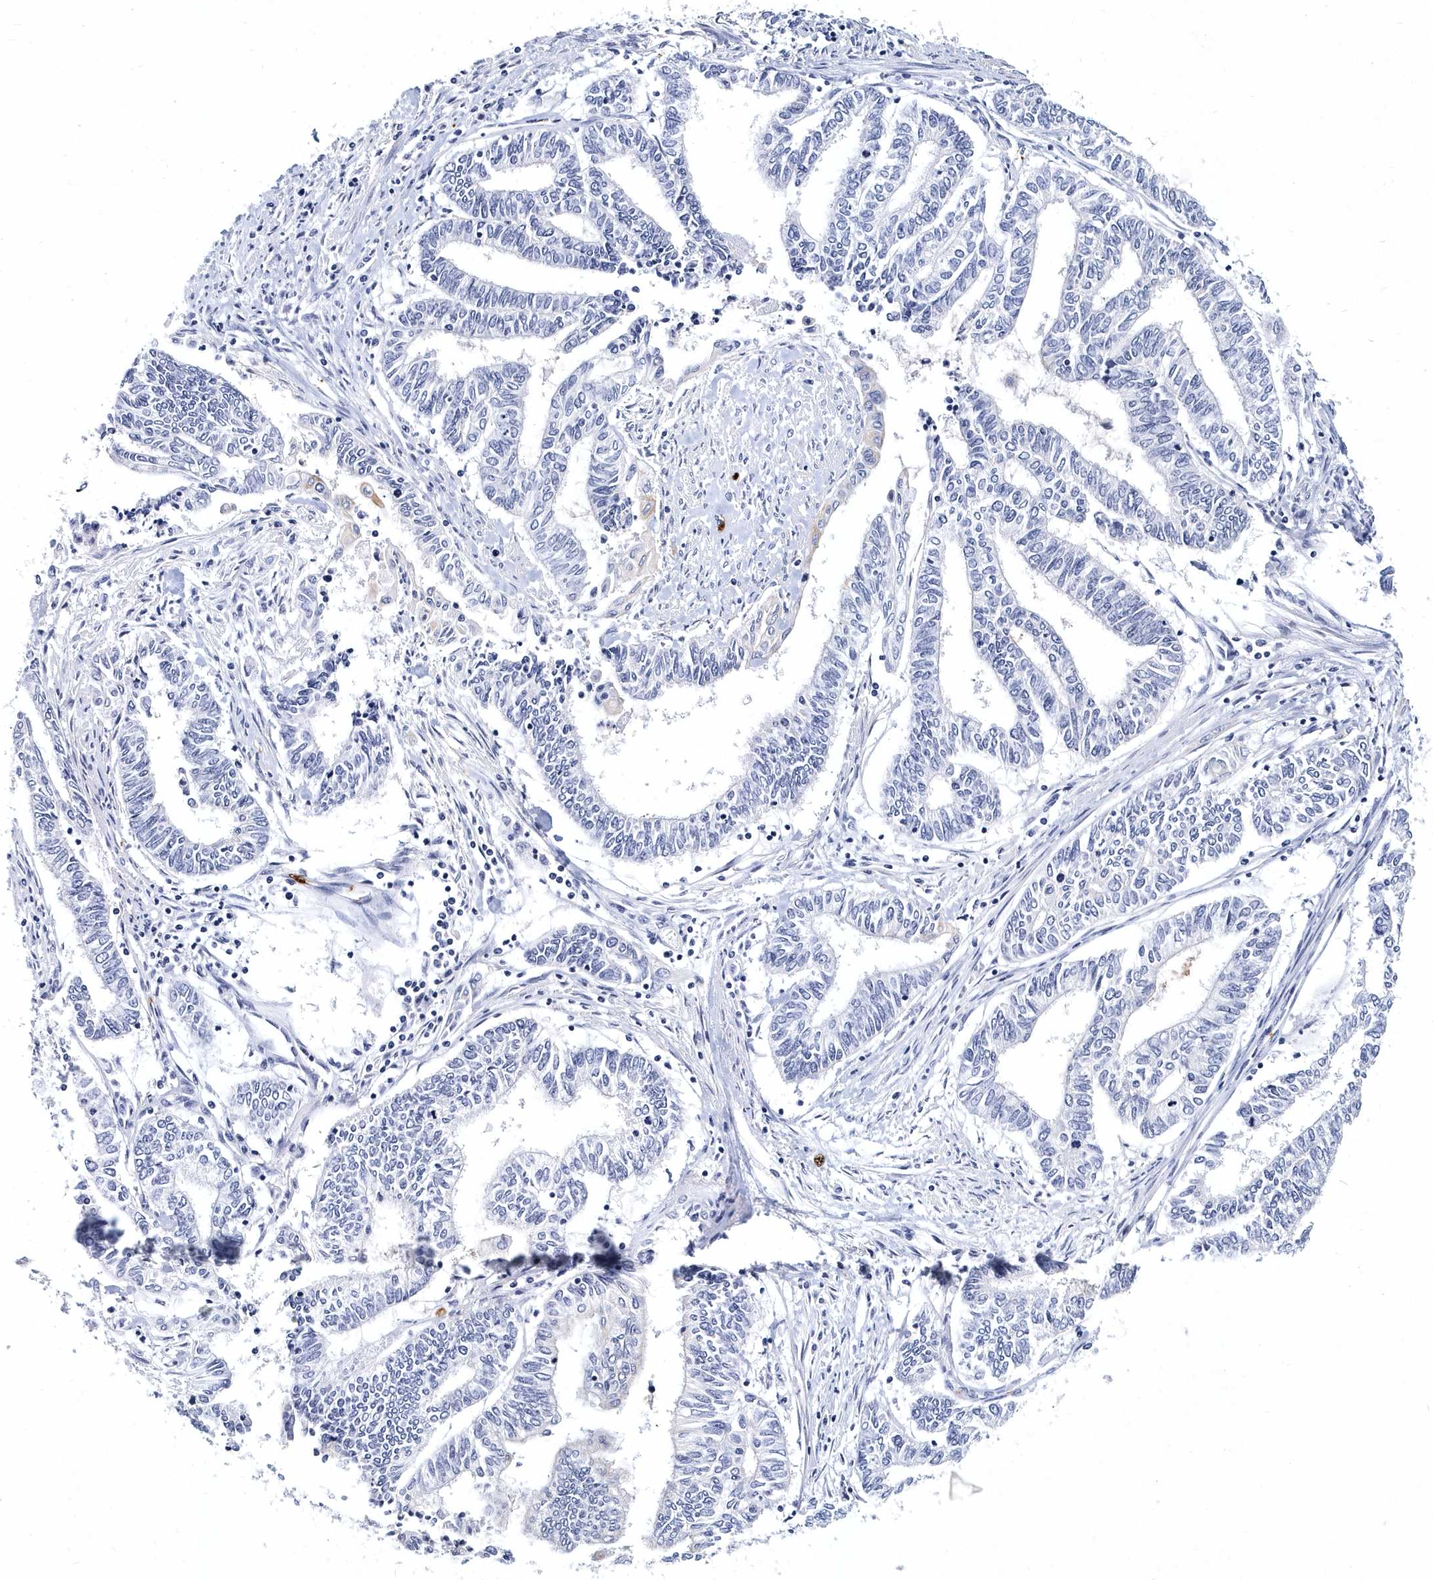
{"staining": {"intensity": "negative", "quantity": "none", "location": "none"}, "tissue": "endometrial cancer", "cell_type": "Tumor cells", "image_type": "cancer", "snomed": [{"axis": "morphology", "description": "Adenocarcinoma, NOS"}, {"axis": "topography", "description": "Uterus"}, {"axis": "topography", "description": "Endometrium"}], "caption": "The immunohistochemistry image has no significant staining in tumor cells of endometrial cancer tissue.", "gene": "ITGA2B", "patient": {"sex": "female", "age": 70}}